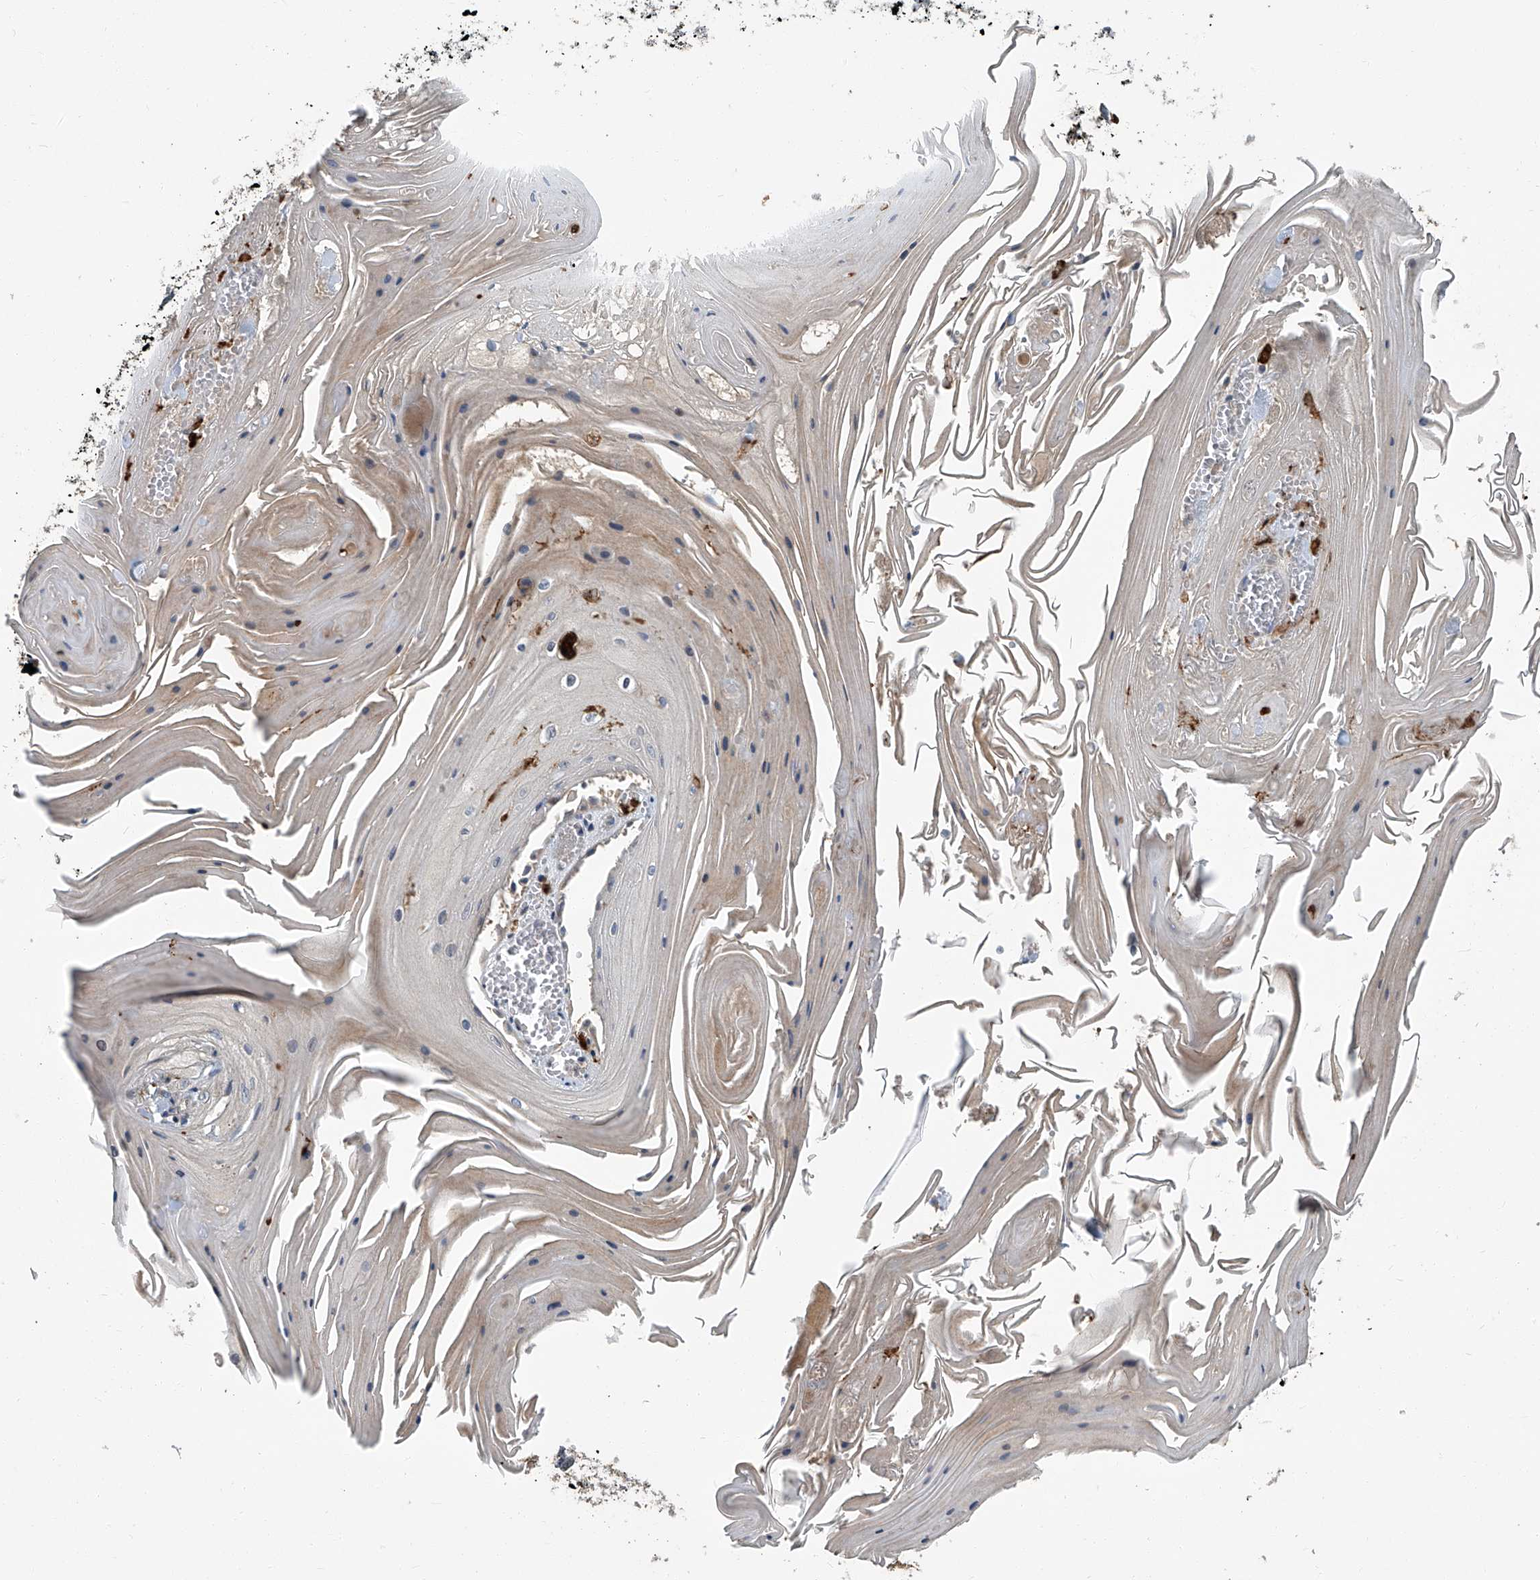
{"staining": {"intensity": "negative", "quantity": "none", "location": "none"}, "tissue": "skin cancer", "cell_type": "Tumor cells", "image_type": "cancer", "snomed": [{"axis": "morphology", "description": "Squamous cell carcinoma, NOS"}, {"axis": "topography", "description": "Skin"}], "caption": "This is an immunohistochemistry histopathology image of squamous cell carcinoma (skin). There is no positivity in tumor cells.", "gene": "FAM167A", "patient": {"sex": "male", "age": 74}}